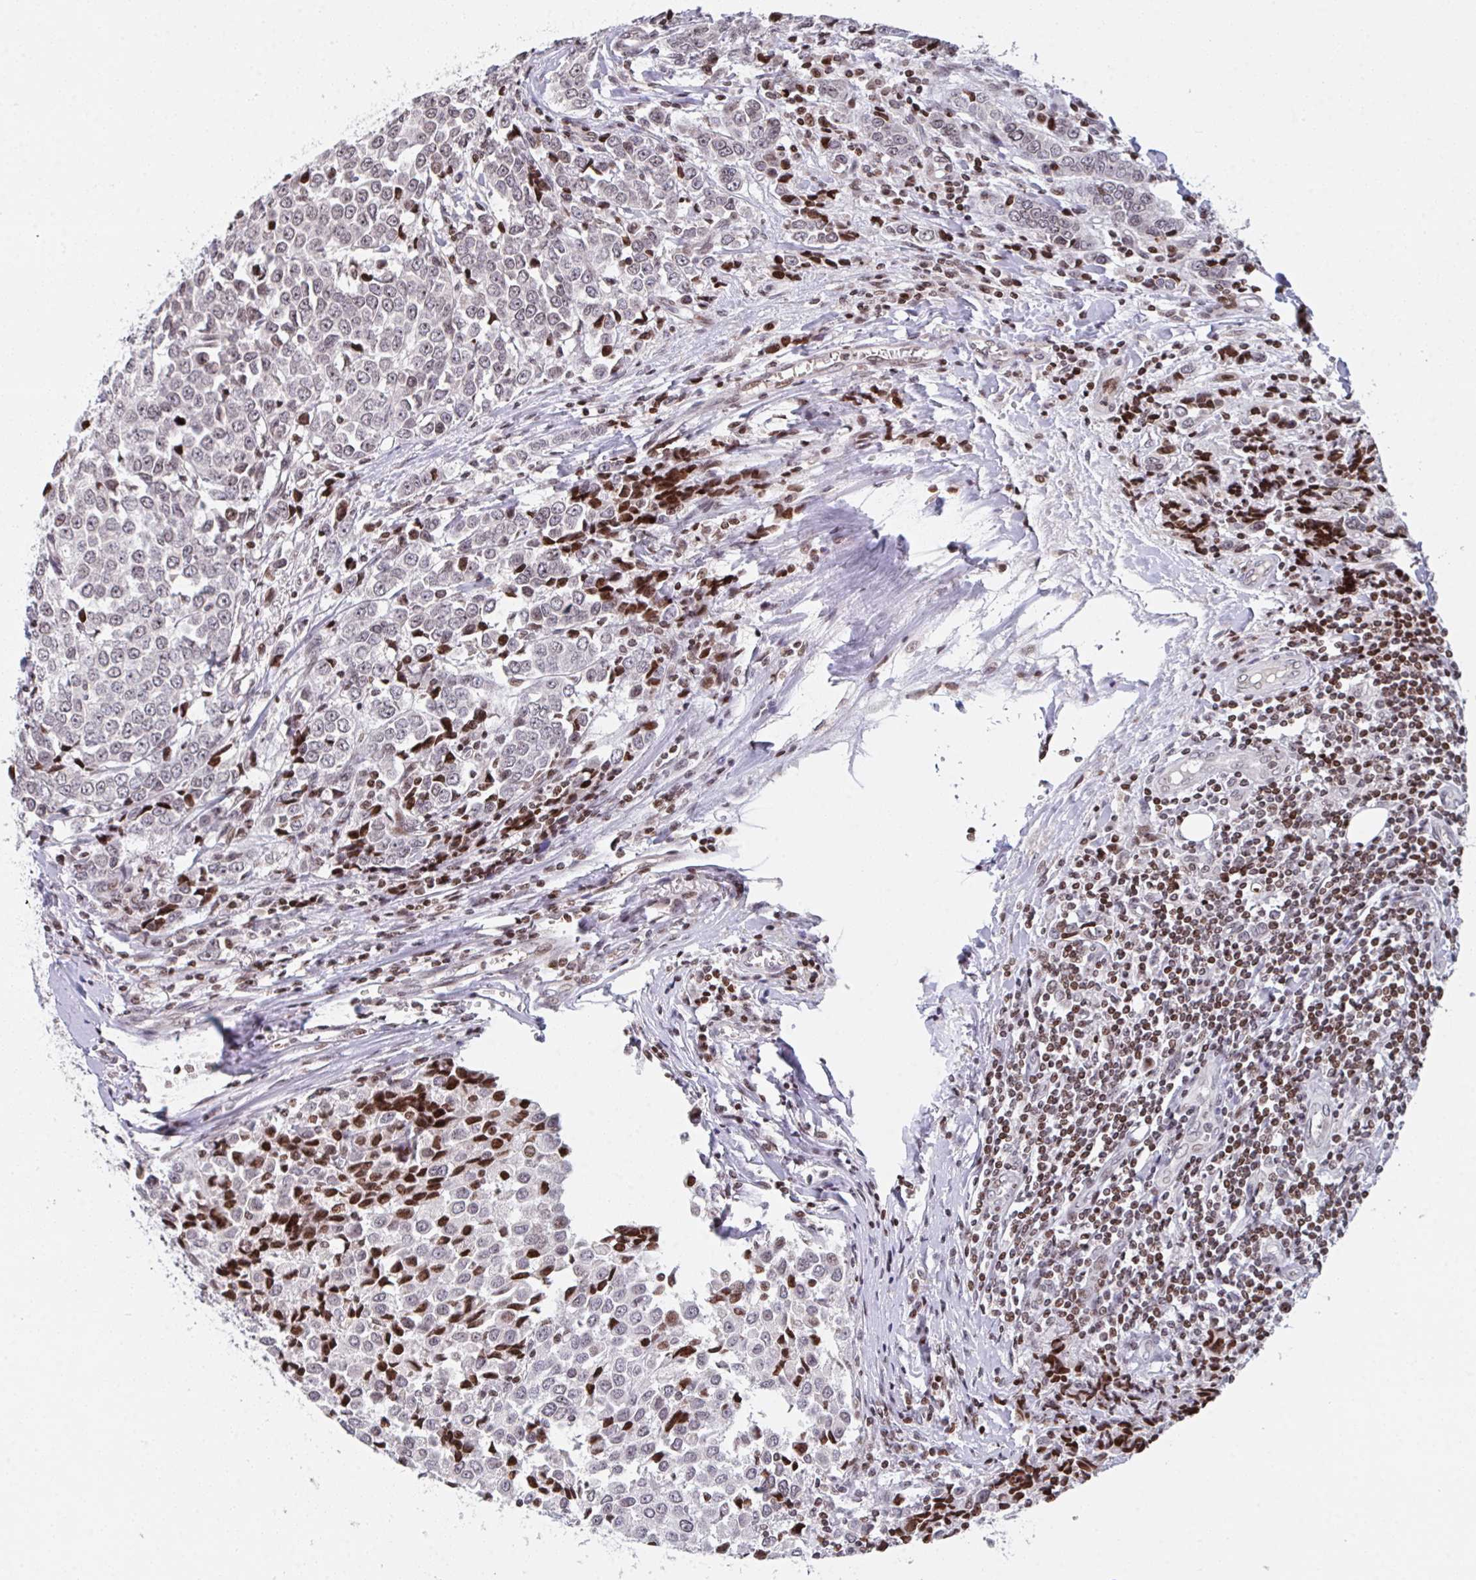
{"staining": {"intensity": "moderate", "quantity": "<25%", "location": "nuclear"}, "tissue": "breast cancer", "cell_type": "Tumor cells", "image_type": "cancer", "snomed": [{"axis": "morphology", "description": "Duct carcinoma"}, {"axis": "topography", "description": "Breast"}], "caption": "This is an image of immunohistochemistry (IHC) staining of breast cancer, which shows moderate expression in the nuclear of tumor cells.", "gene": "PCDHB8", "patient": {"sex": "female", "age": 80}}